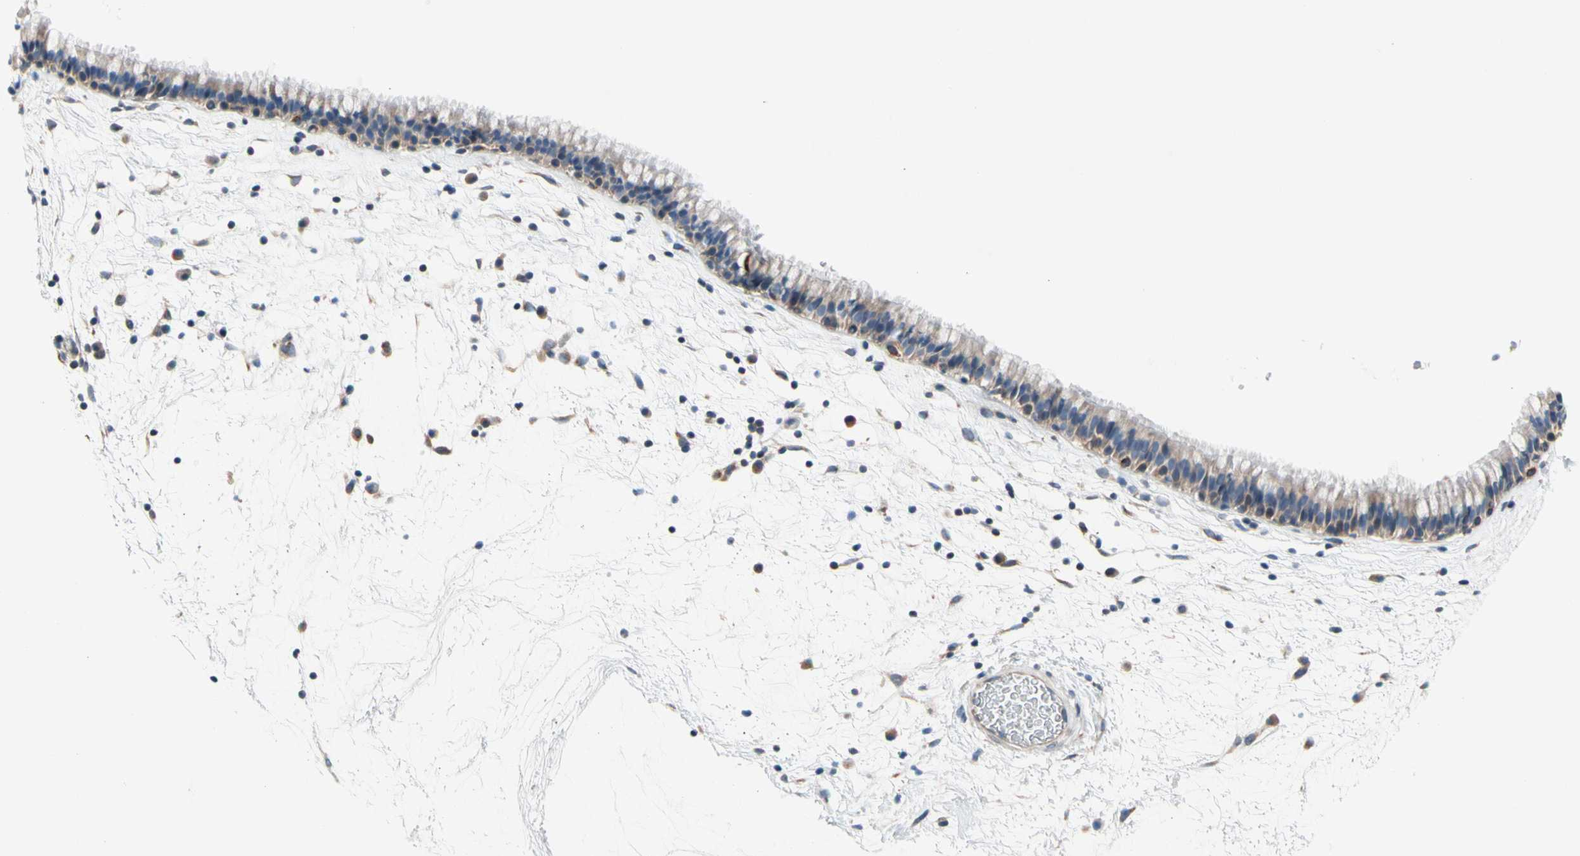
{"staining": {"intensity": "weak", "quantity": ">75%", "location": "cytoplasmic/membranous"}, "tissue": "nasopharynx", "cell_type": "Respiratory epithelial cells", "image_type": "normal", "snomed": [{"axis": "morphology", "description": "Normal tissue, NOS"}, {"axis": "morphology", "description": "Inflammation, NOS"}, {"axis": "topography", "description": "Nasopharynx"}], "caption": "Immunohistochemistry (DAB) staining of benign human nasopharynx reveals weak cytoplasmic/membranous protein expression in approximately >75% of respiratory epithelial cells.", "gene": "MAP3K3", "patient": {"sex": "male", "age": 48}}